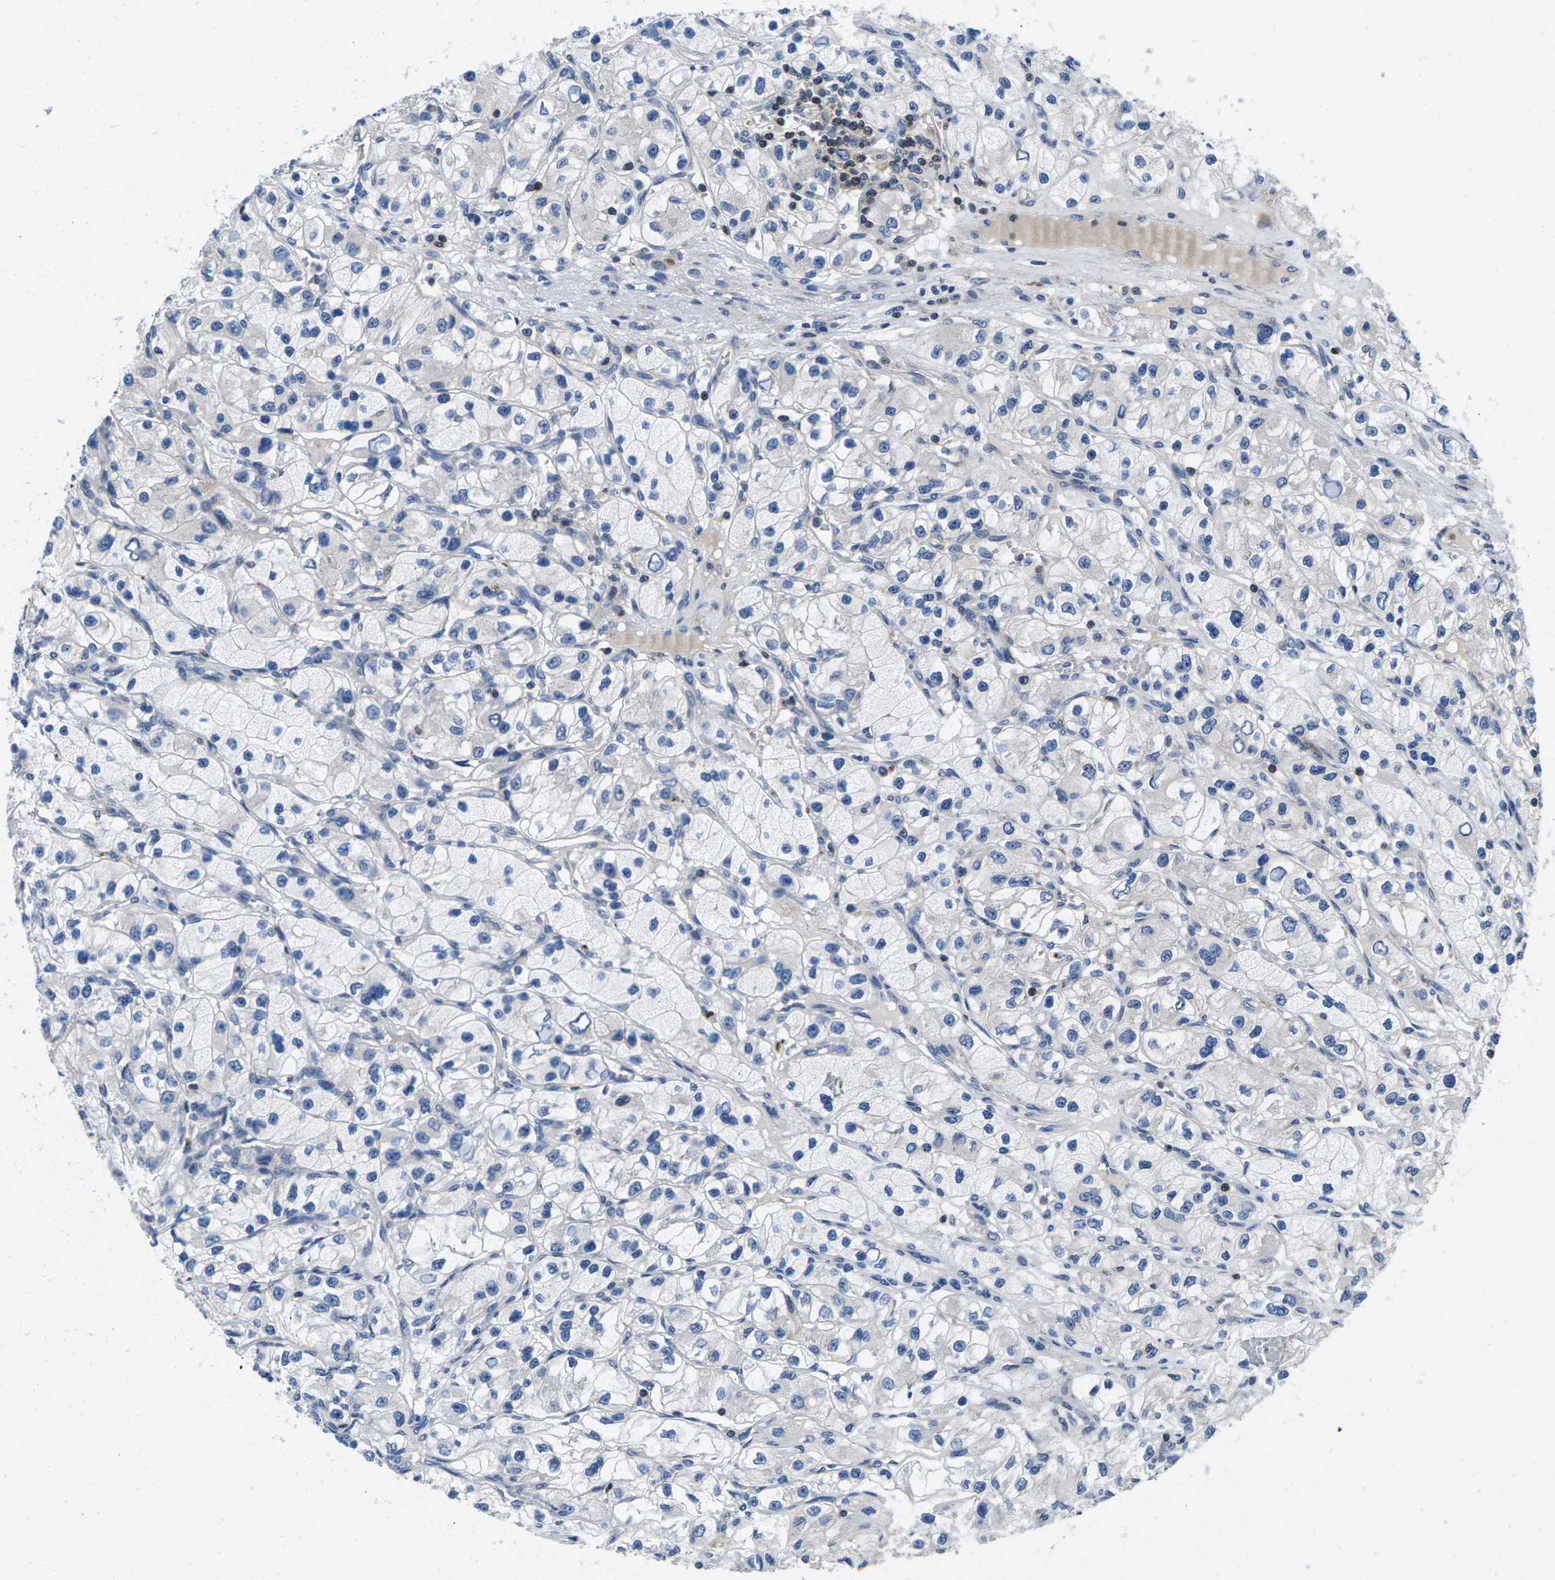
{"staining": {"intensity": "negative", "quantity": "none", "location": "none"}, "tissue": "renal cancer", "cell_type": "Tumor cells", "image_type": "cancer", "snomed": [{"axis": "morphology", "description": "Adenocarcinoma, NOS"}, {"axis": "topography", "description": "Kidney"}], "caption": "Protein analysis of renal cancer shows no significant staining in tumor cells.", "gene": "PLCE1", "patient": {"sex": "female", "age": 57}}